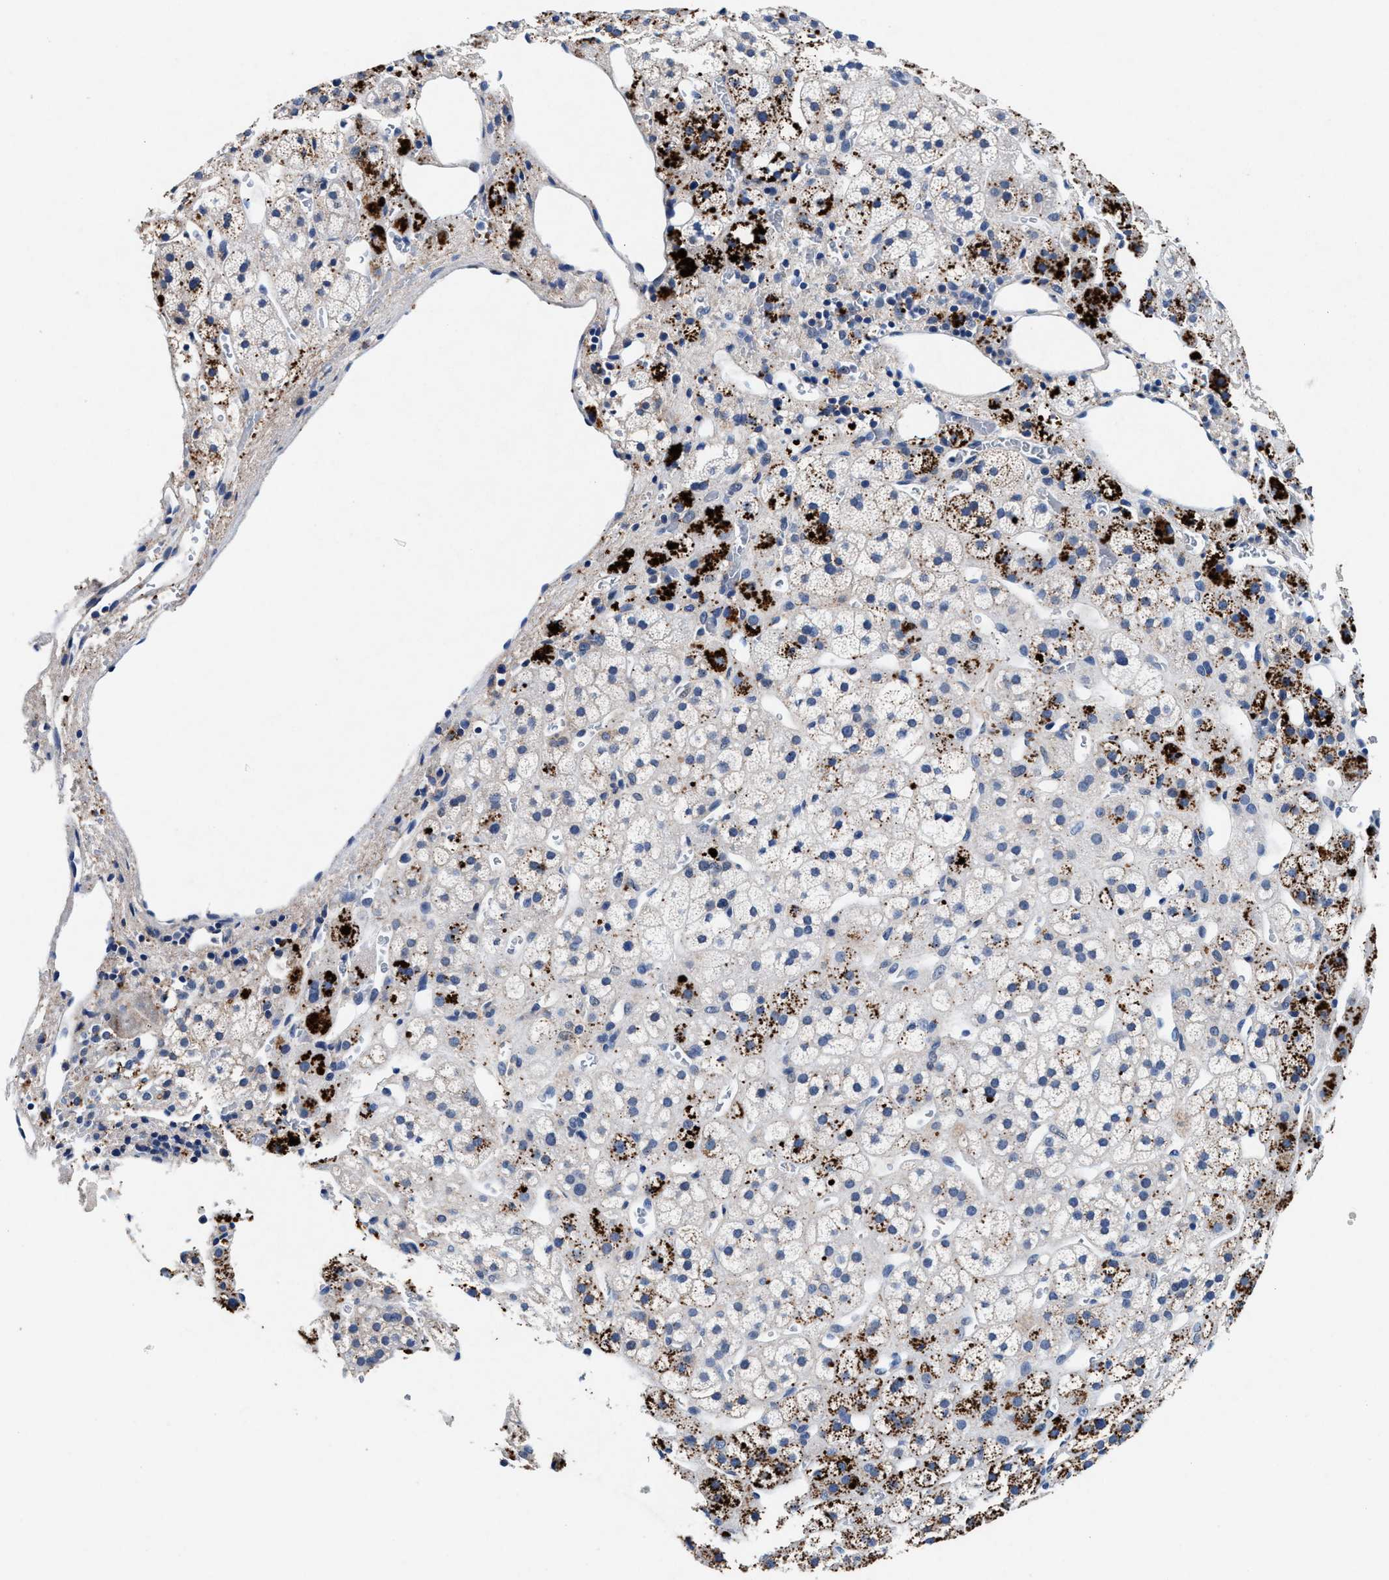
{"staining": {"intensity": "strong", "quantity": "<25%", "location": "cytoplasmic/membranous"}, "tissue": "adrenal gland", "cell_type": "Glandular cells", "image_type": "normal", "snomed": [{"axis": "morphology", "description": "Normal tissue, NOS"}, {"axis": "topography", "description": "Adrenal gland"}], "caption": "Glandular cells display medium levels of strong cytoplasmic/membranous expression in approximately <25% of cells in unremarkable adrenal gland.", "gene": "SLC8A1", "patient": {"sex": "male", "age": 56}}